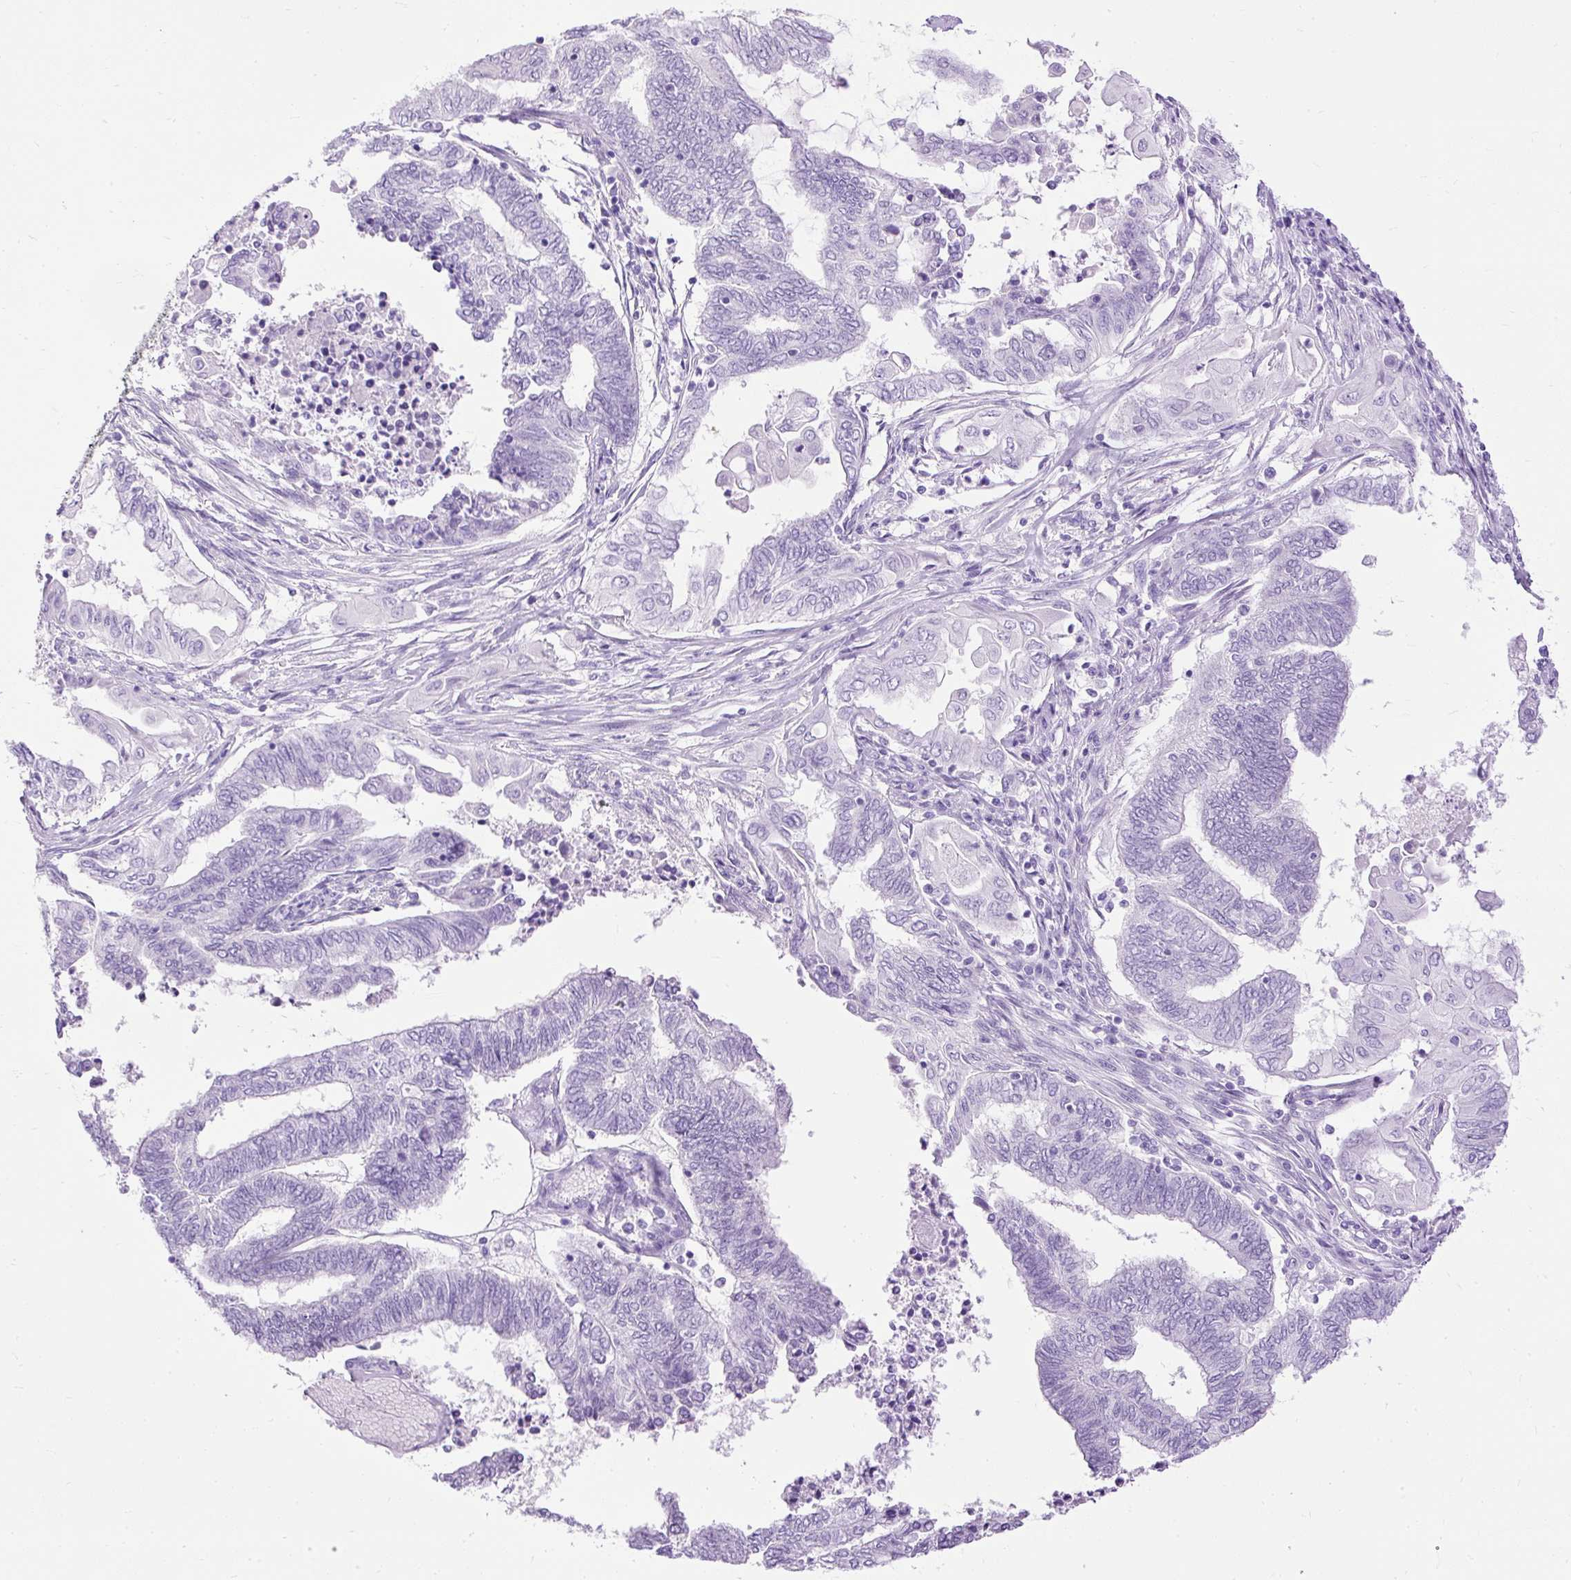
{"staining": {"intensity": "negative", "quantity": "none", "location": "none"}, "tissue": "endometrial cancer", "cell_type": "Tumor cells", "image_type": "cancer", "snomed": [{"axis": "morphology", "description": "Adenocarcinoma, NOS"}, {"axis": "topography", "description": "Uterus"}, {"axis": "topography", "description": "Endometrium"}], "caption": "A high-resolution photomicrograph shows immunohistochemistry (IHC) staining of endometrial cancer, which displays no significant staining in tumor cells.", "gene": "HEY1", "patient": {"sex": "female", "age": 70}}